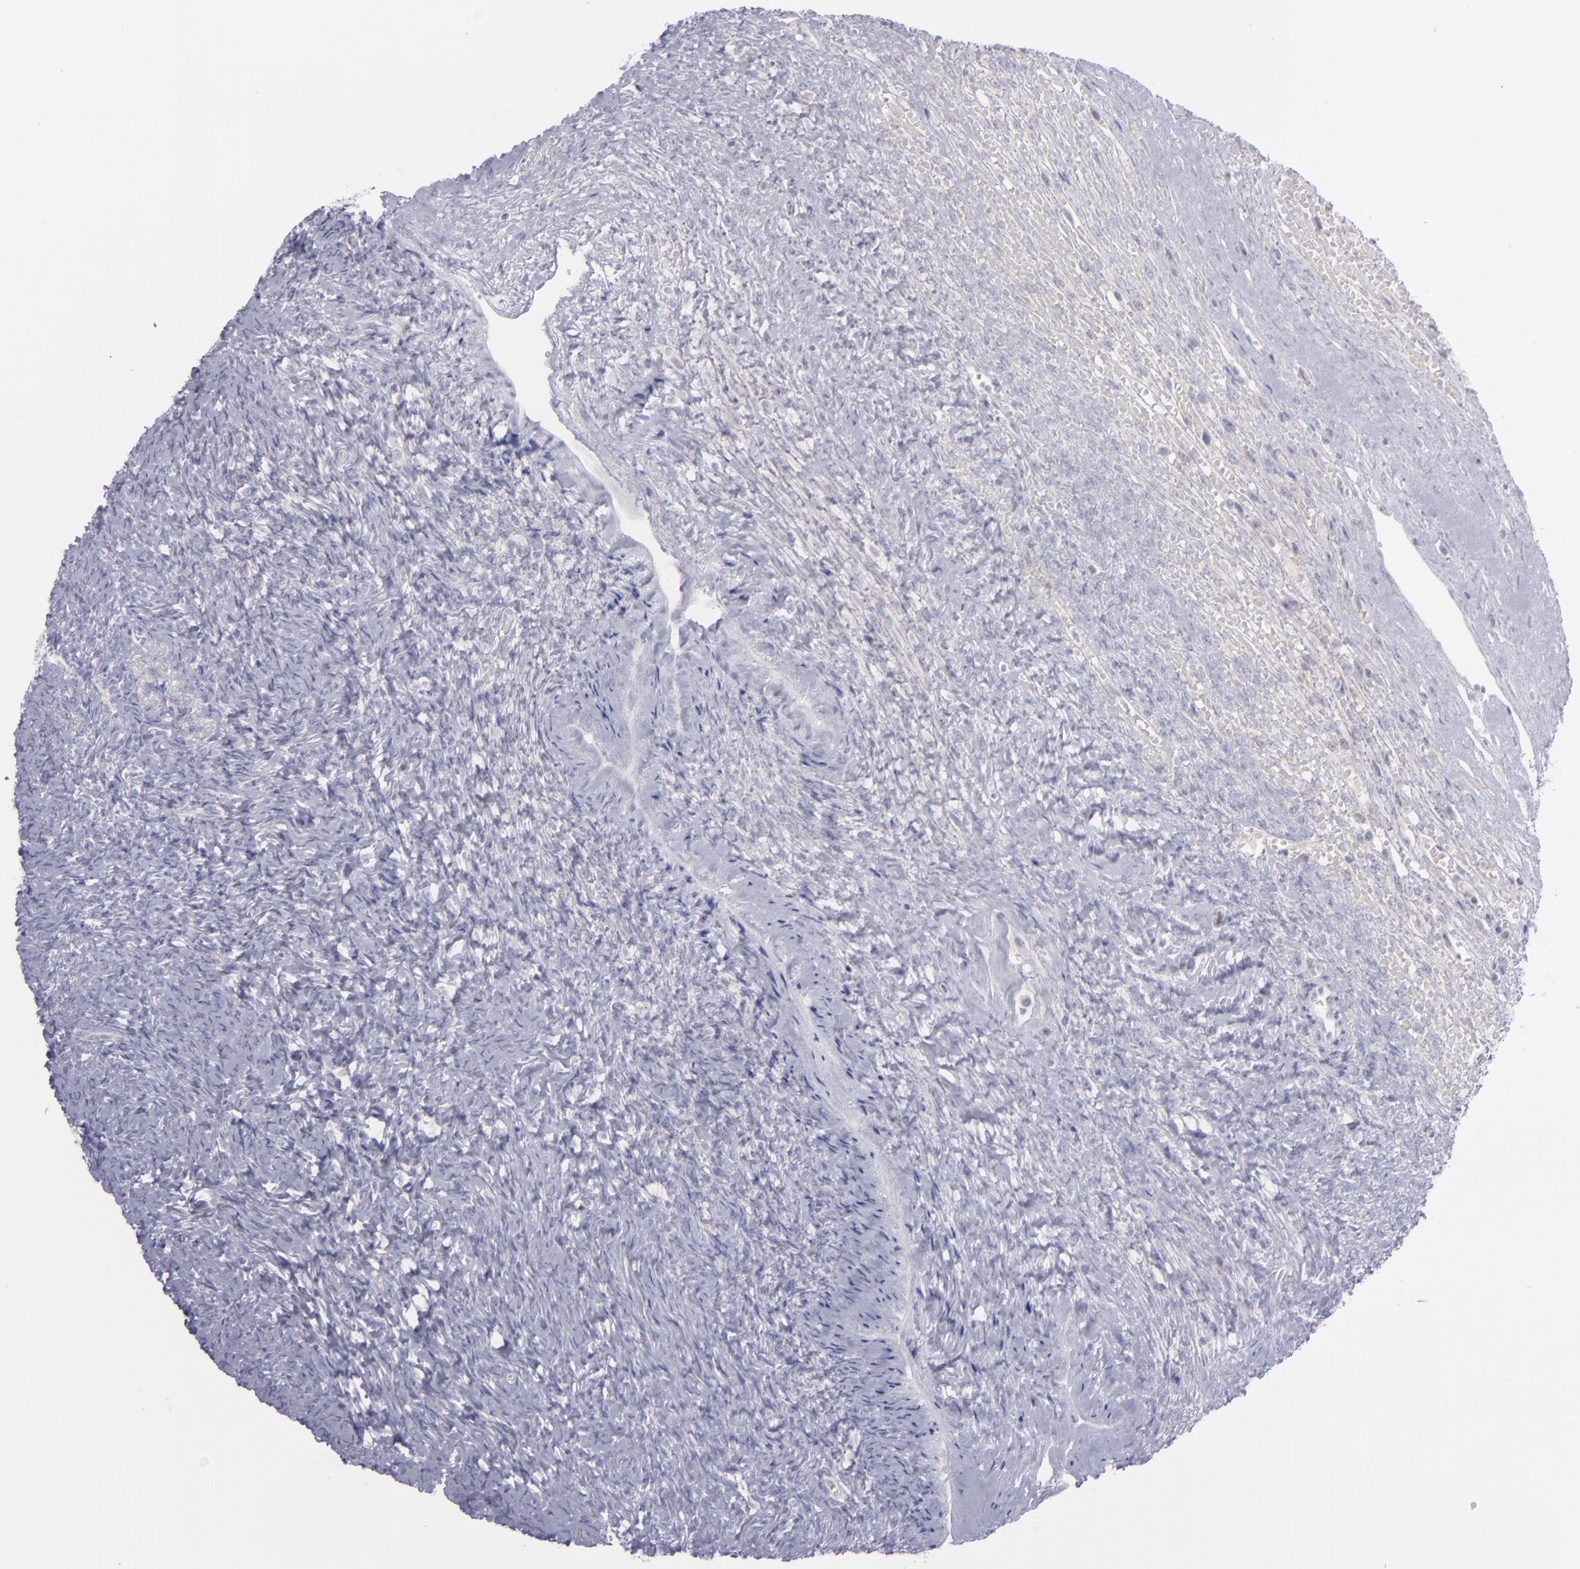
{"staining": {"intensity": "negative", "quantity": "none", "location": "none"}, "tissue": "ovary", "cell_type": "Follicle cells", "image_type": "normal", "snomed": [{"axis": "morphology", "description": "Normal tissue, NOS"}, {"axis": "topography", "description": "Ovary"}], "caption": "An immunohistochemistry (IHC) image of benign ovary is shown. There is no staining in follicle cells of ovary.", "gene": "EVPL", "patient": {"sex": "female", "age": 56}}